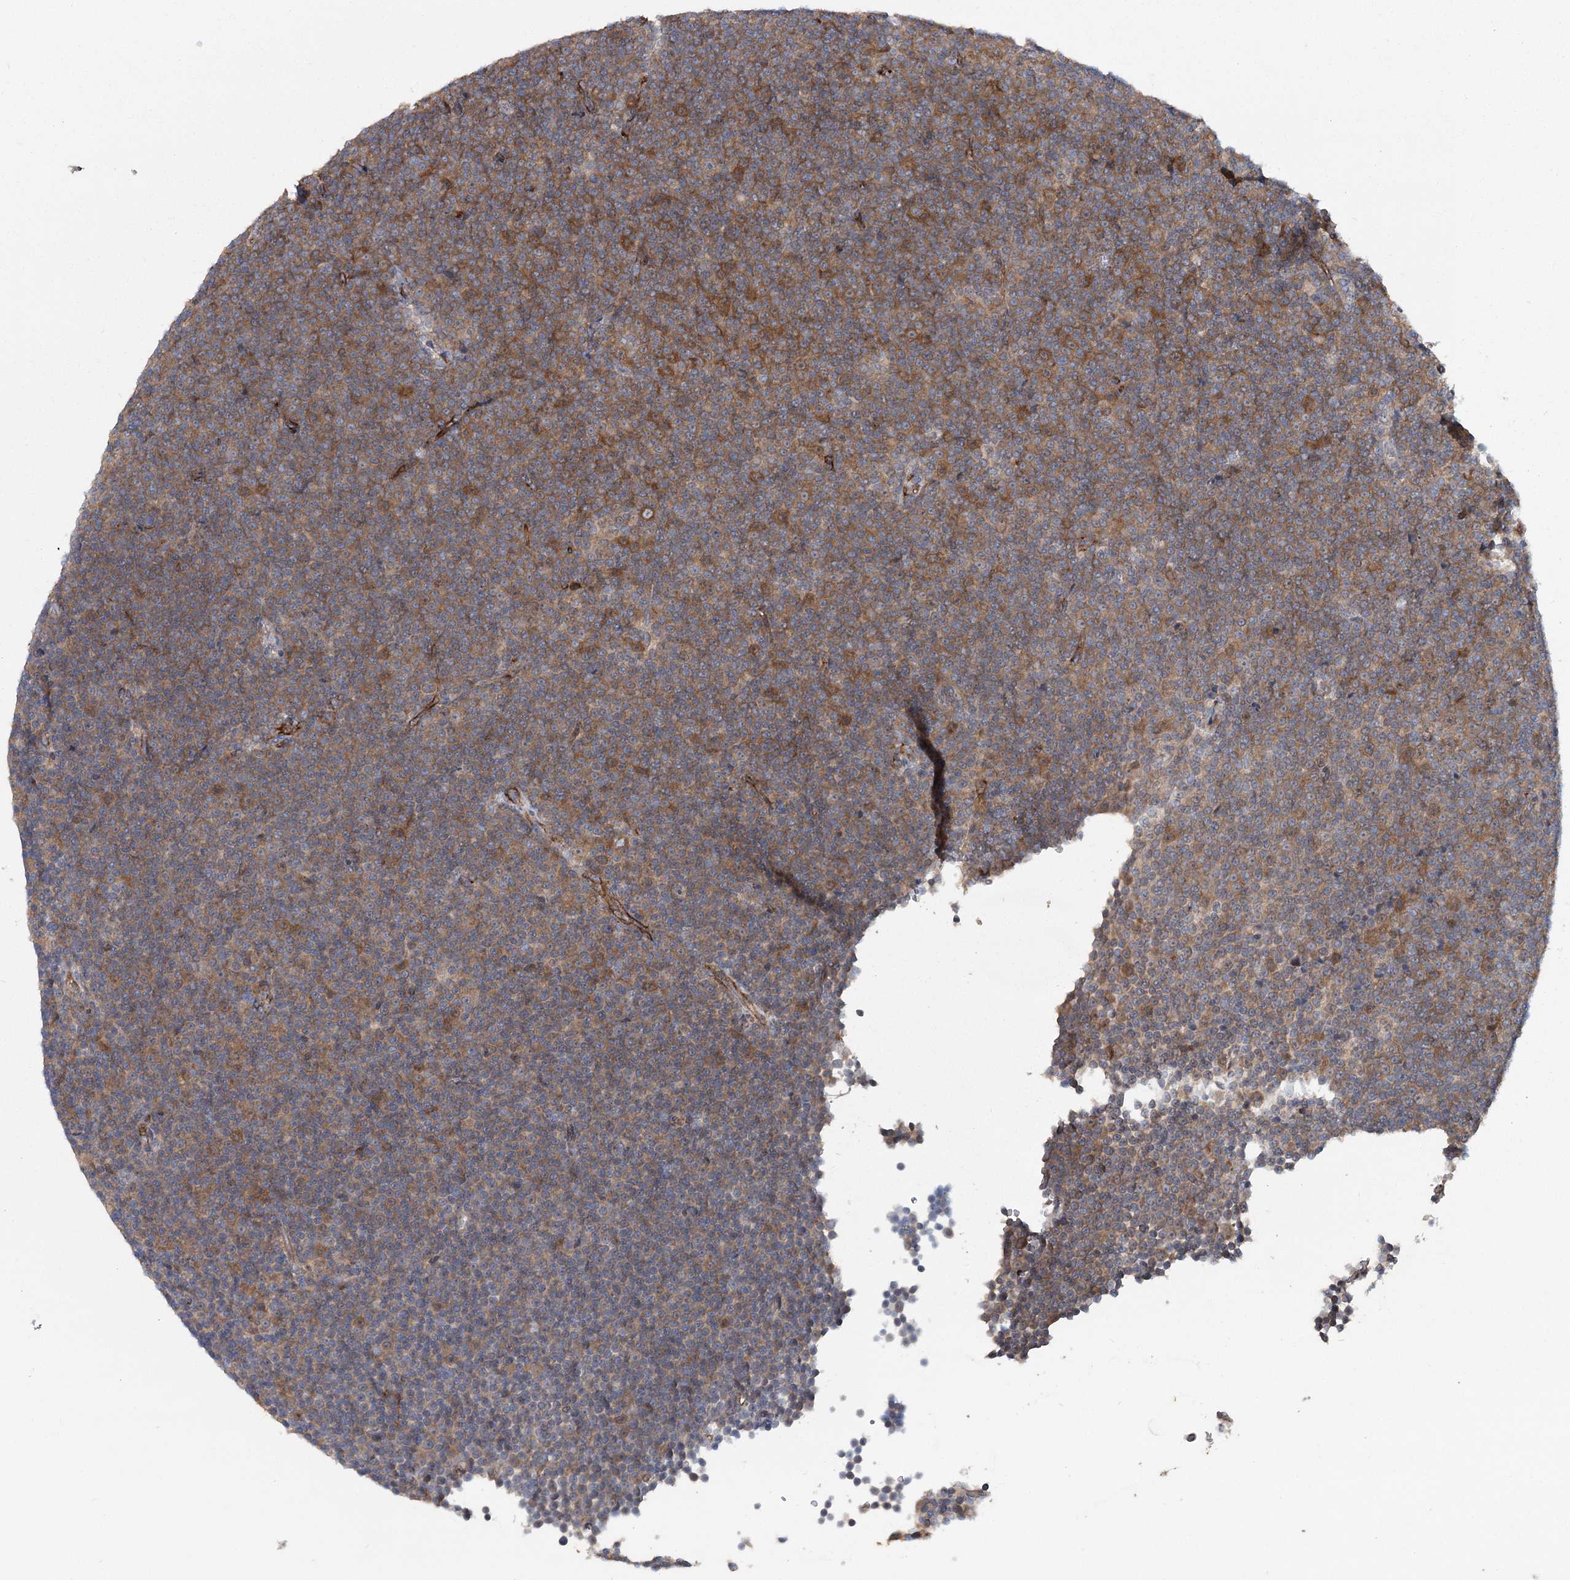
{"staining": {"intensity": "moderate", "quantity": "25%-75%", "location": "cytoplasmic/membranous"}, "tissue": "lymphoma", "cell_type": "Tumor cells", "image_type": "cancer", "snomed": [{"axis": "morphology", "description": "Malignant lymphoma, non-Hodgkin's type, Low grade"}, {"axis": "topography", "description": "Lymph node"}], "caption": "About 25%-75% of tumor cells in lymphoma demonstrate moderate cytoplasmic/membranous protein staining as visualized by brown immunohistochemical staining.", "gene": "MAP3K13", "patient": {"sex": "female", "age": 67}}